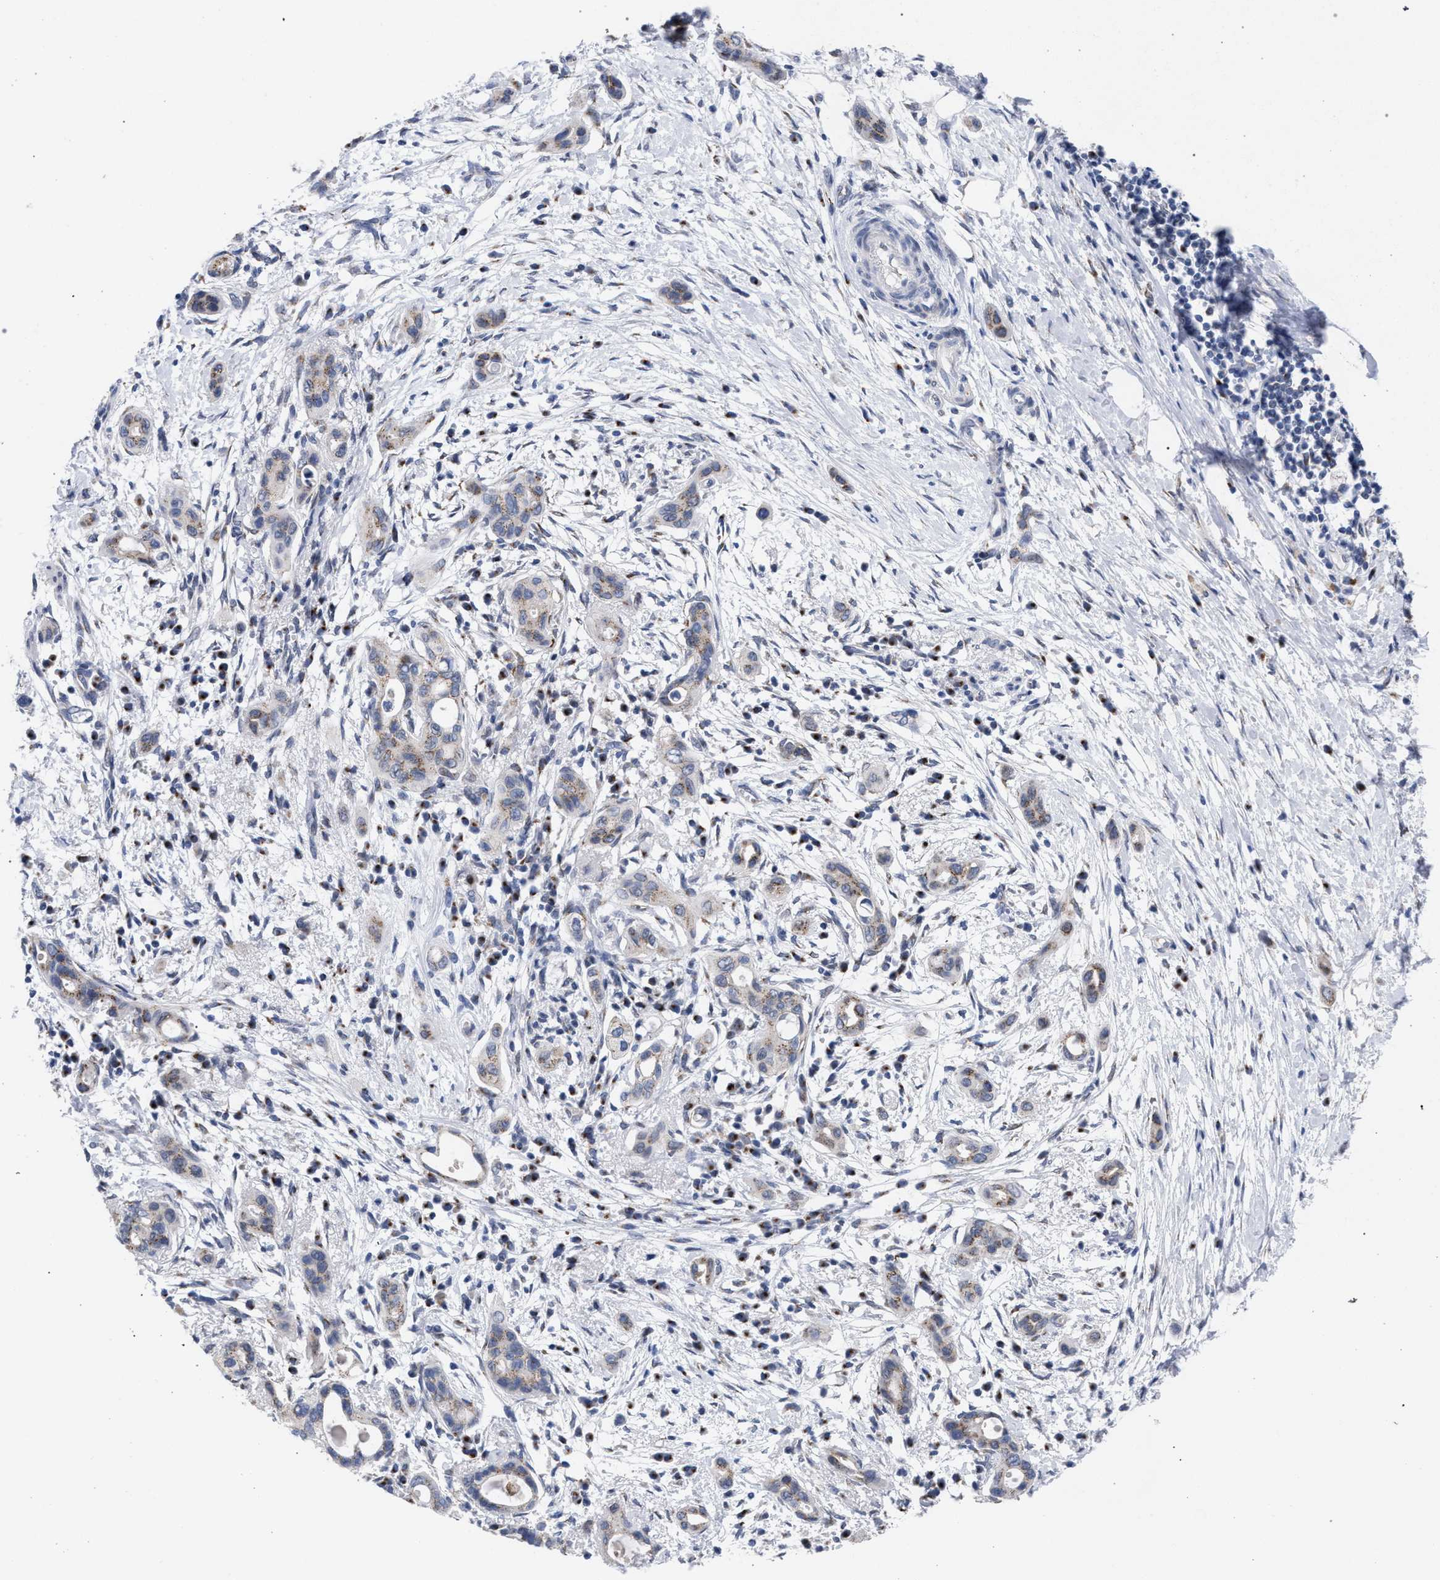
{"staining": {"intensity": "weak", "quantity": "25%-75%", "location": "cytoplasmic/membranous"}, "tissue": "pancreatic cancer", "cell_type": "Tumor cells", "image_type": "cancer", "snomed": [{"axis": "morphology", "description": "Adenocarcinoma, NOS"}, {"axis": "topography", "description": "Pancreas"}], "caption": "DAB (3,3'-diaminobenzidine) immunohistochemical staining of human pancreatic cancer shows weak cytoplasmic/membranous protein positivity in about 25%-75% of tumor cells. Immunohistochemistry stains the protein of interest in brown and the nuclei are stained blue.", "gene": "GOLGA2", "patient": {"sex": "male", "age": 59}}